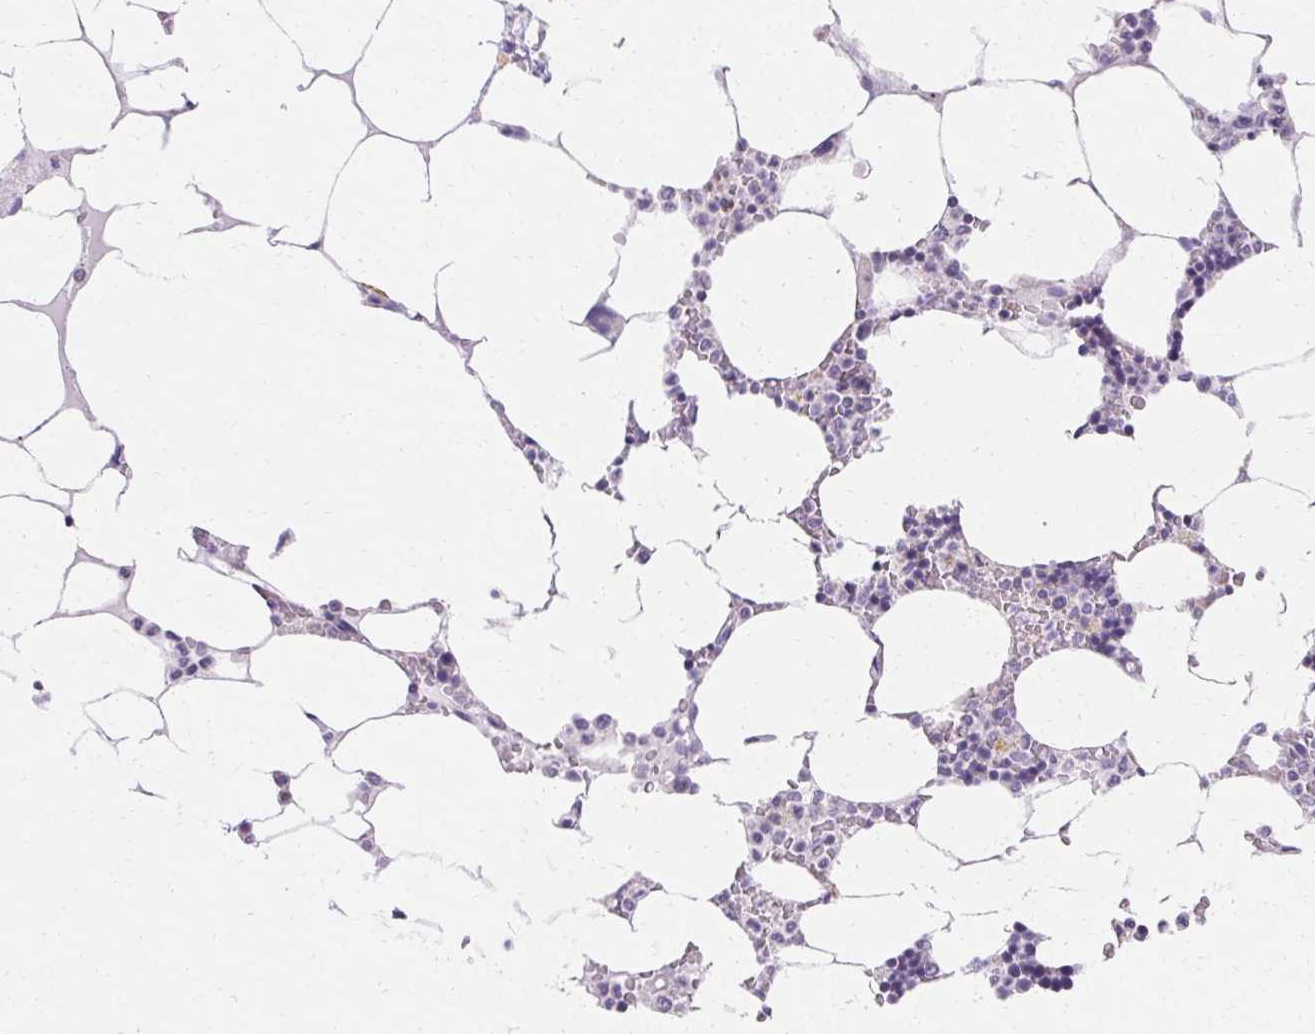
{"staining": {"intensity": "negative", "quantity": "none", "location": "none"}, "tissue": "bone marrow", "cell_type": "Hematopoietic cells", "image_type": "normal", "snomed": [{"axis": "morphology", "description": "Normal tissue, NOS"}, {"axis": "topography", "description": "Bone marrow"}], "caption": "Hematopoietic cells show no significant protein positivity in benign bone marrow.", "gene": "ASGR2", "patient": {"sex": "male", "age": 64}}